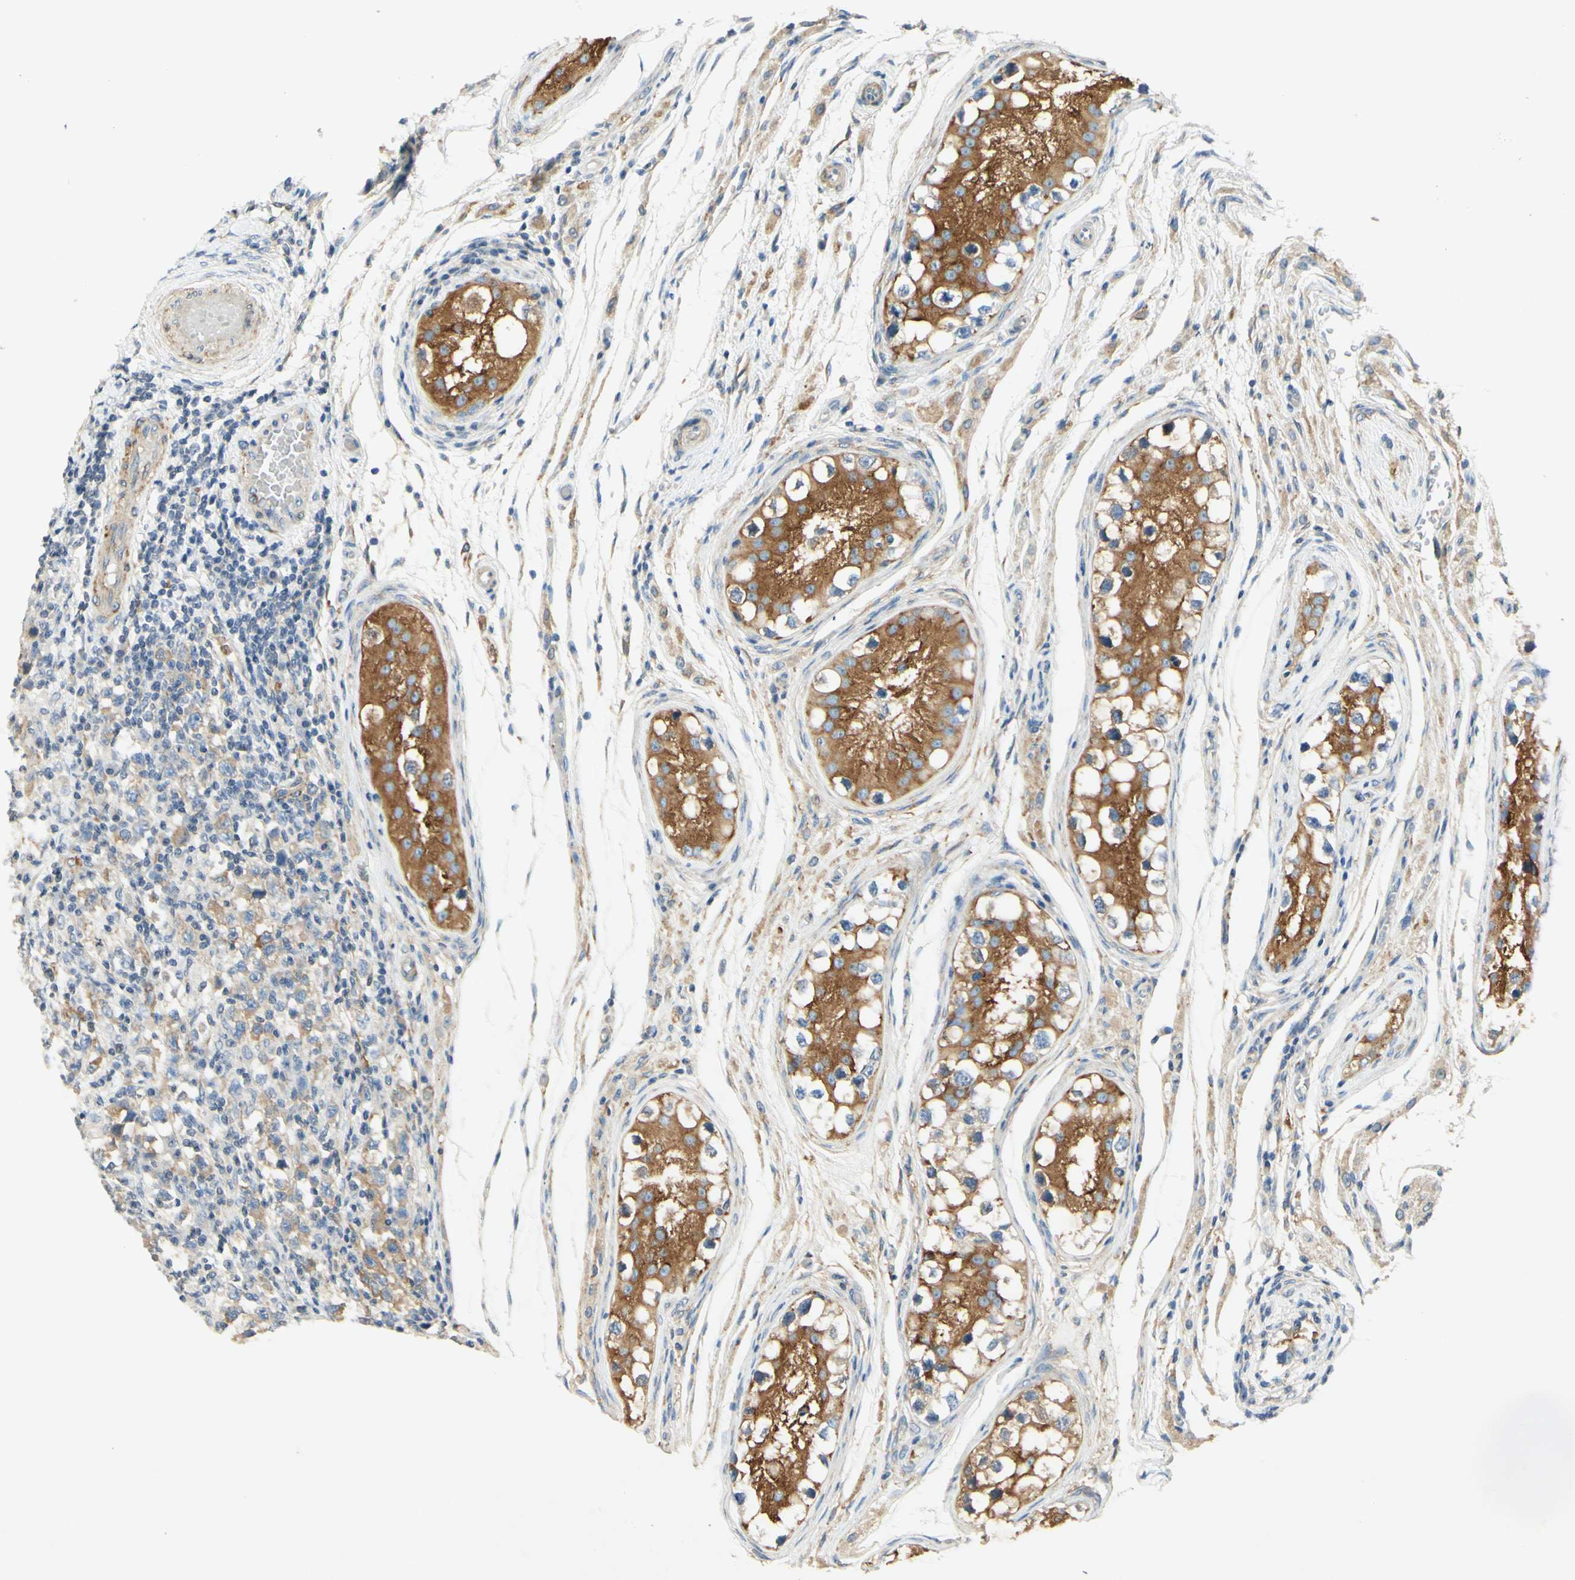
{"staining": {"intensity": "moderate", "quantity": "25%-75%", "location": "cytoplasmic/membranous"}, "tissue": "testis cancer", "cell_type": "Tumor cells", "image_type": "cancer", "snomed": [{"axis": "morphology", "description": "Carcinoma, Embryonal, NOS"}, {"axis": "topography", "description": "Testis"}], "caption": "About 25%-75% of tumor cells in human testis cancer (embryonal carcinoma) exhibit moderate cytoplasmic/membranous protein expression as visualized by brown immunohistochemical staining.", "gene": "MAP1B", "patient": {"sex": "male", "age": 21}}